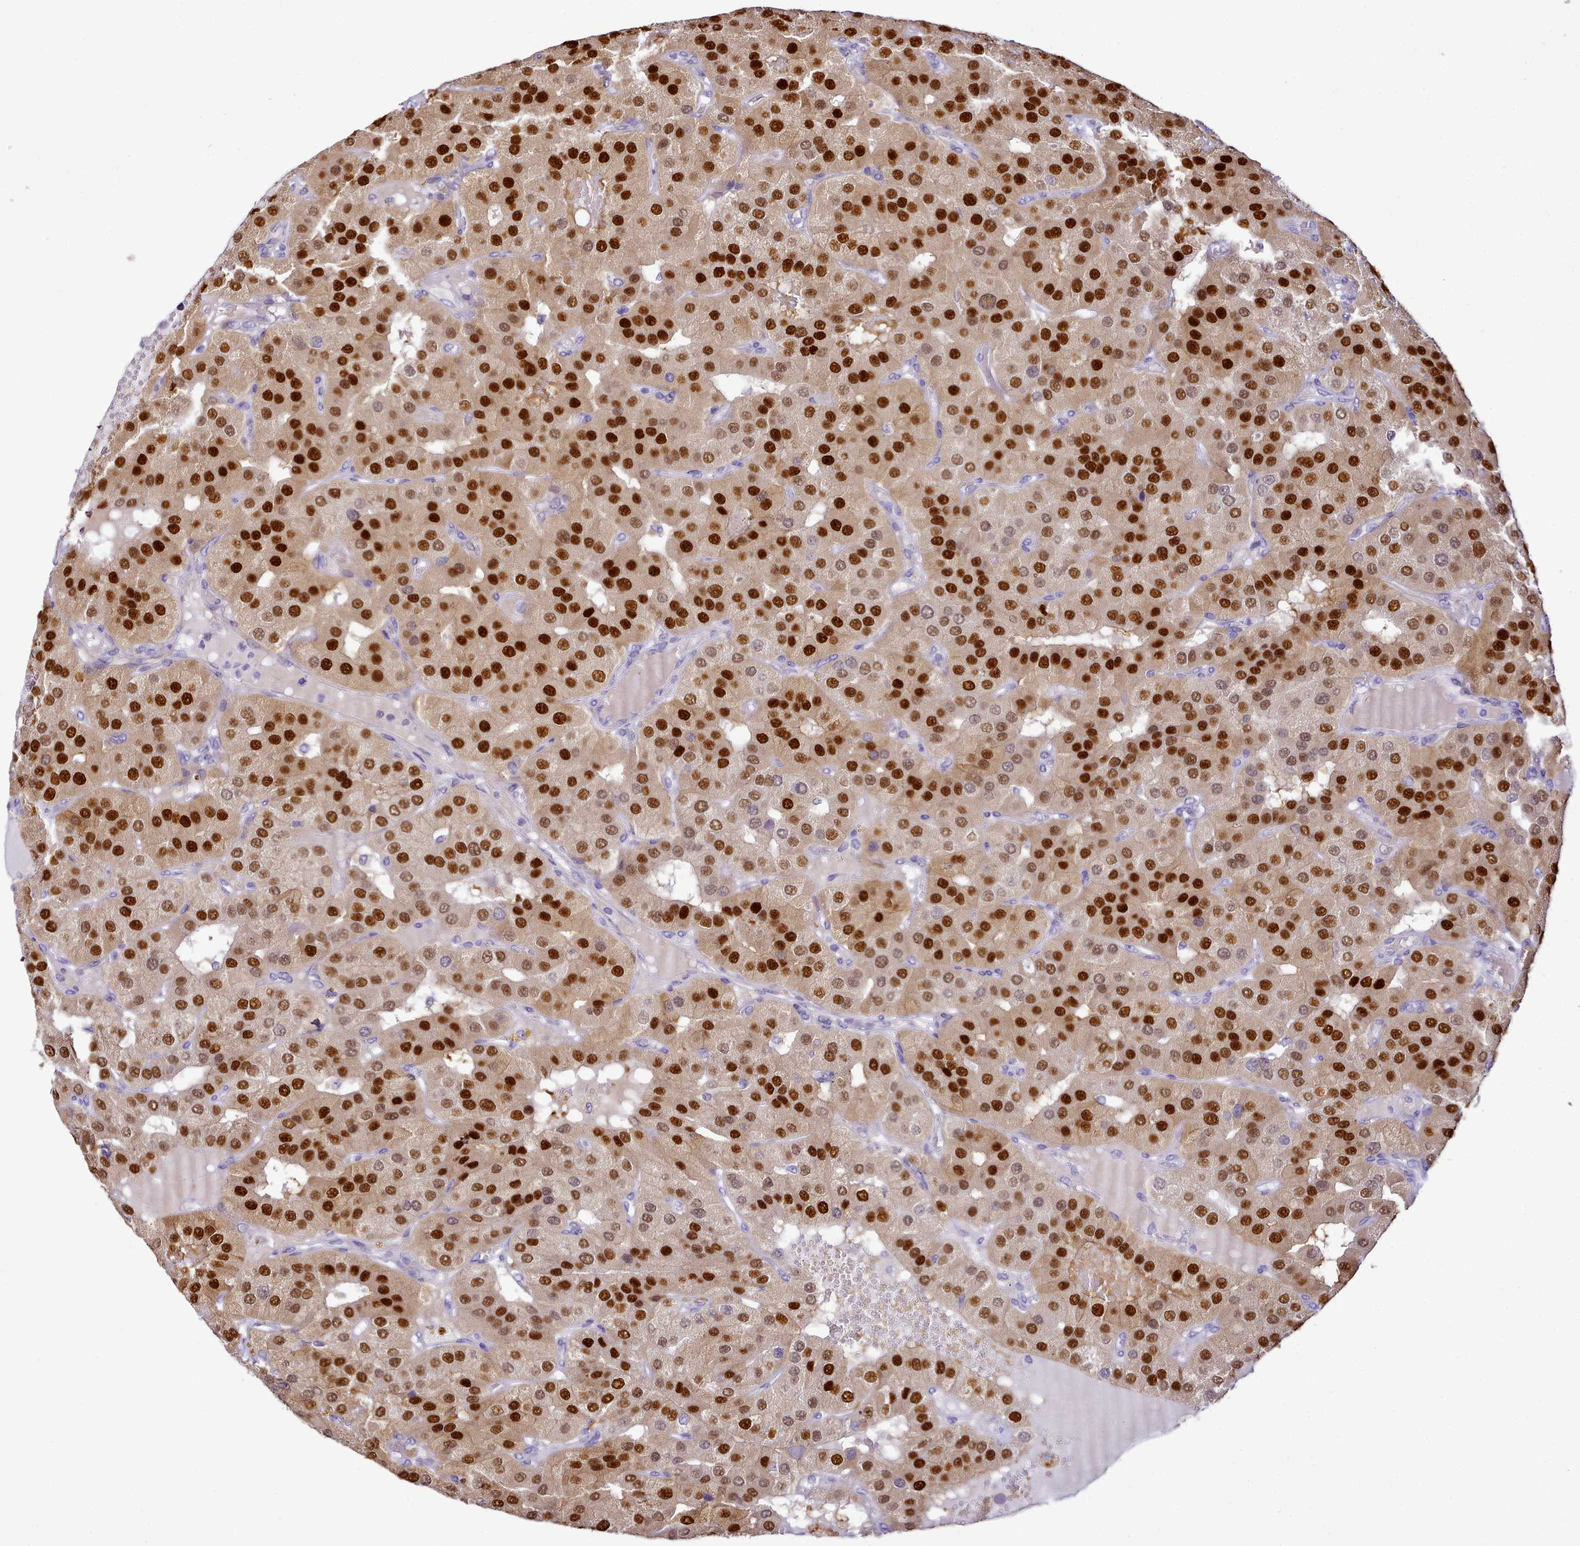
{"staining": {"intensity": "strong", "quantity": ">75%", "location": "nuclear"}, "tissue": "parathyroid gland", "cell_type": "Glandular cells", "image_type": "normal", "snomed": [{"axis": "morphology", "description": "Normal tissue, NOS"}, {"axis": "morphology", "description": "Adenoma, NOS"}, {"axis": "topography", "description": "Parathyroid gland"}], "caption": "A high-resolution photomicrograph shows IHC staining of normal parathyroid gland, which reveals strong nuclear expression in about >75% of glandular cells.", "gene": "NBPF10", "patient": {"sex": "female", "age": 86}}